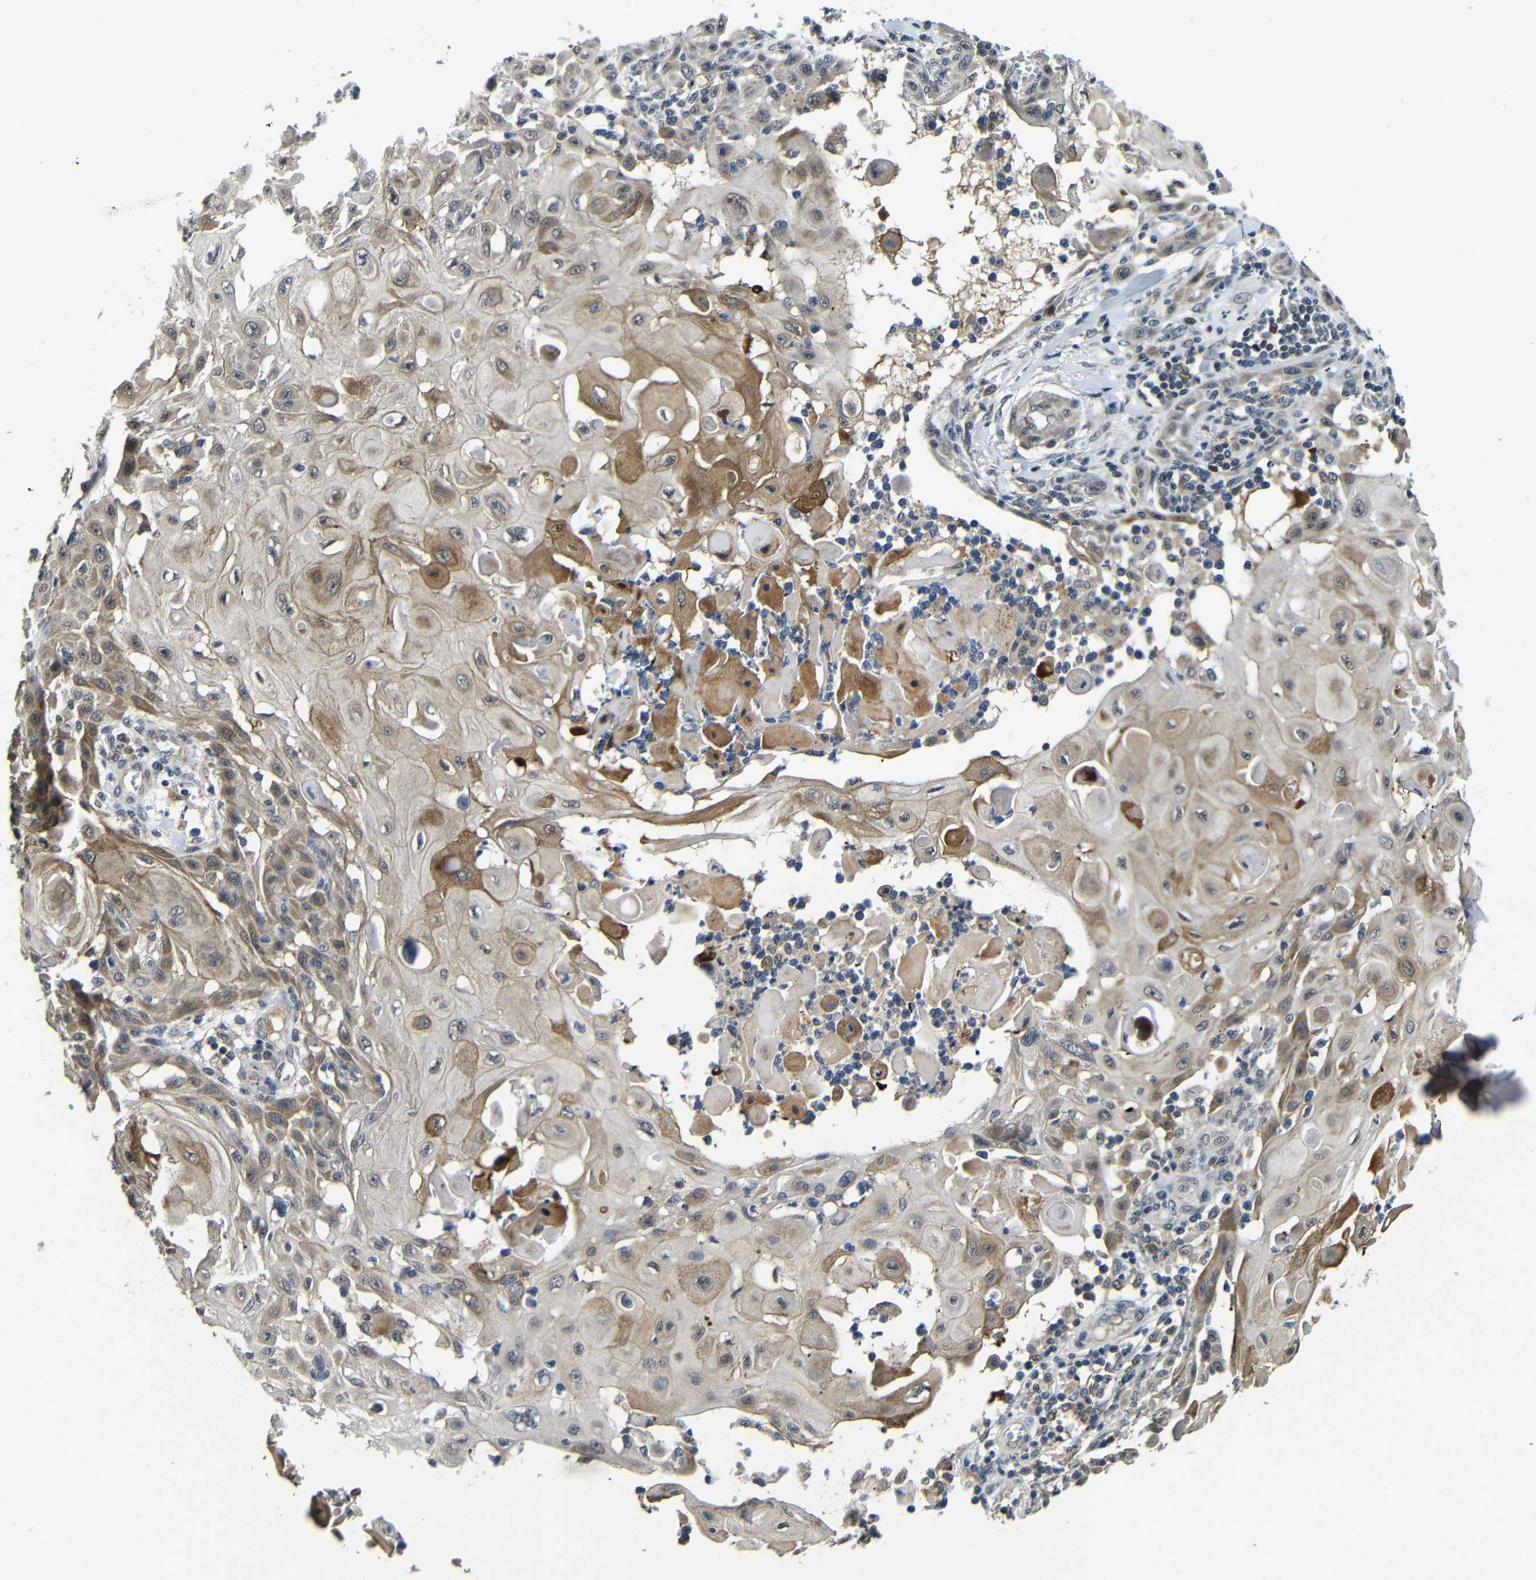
{"staining": {"intensity": "moderate", "quantity": "25%-75%", "location": "cytoplasmic/membranous"}, "tissue": "skin cancer", "cell_type": "Tumor cells", "image_type": "cancer", "snomed": [{"axis": "morphology", "description": "Squamous cell carcinoma, NOS"}, {"axis": "topography", "description": "Skin"}], "caption": "This is a photomicrograph of IHC staining of squamous cell carcinoma (skin), which shows moderate positivity in the cytoplasmic/membranous of tumor cells.", "gene": "FAM172A", "patient": {"sex": "male", "age": 24}}